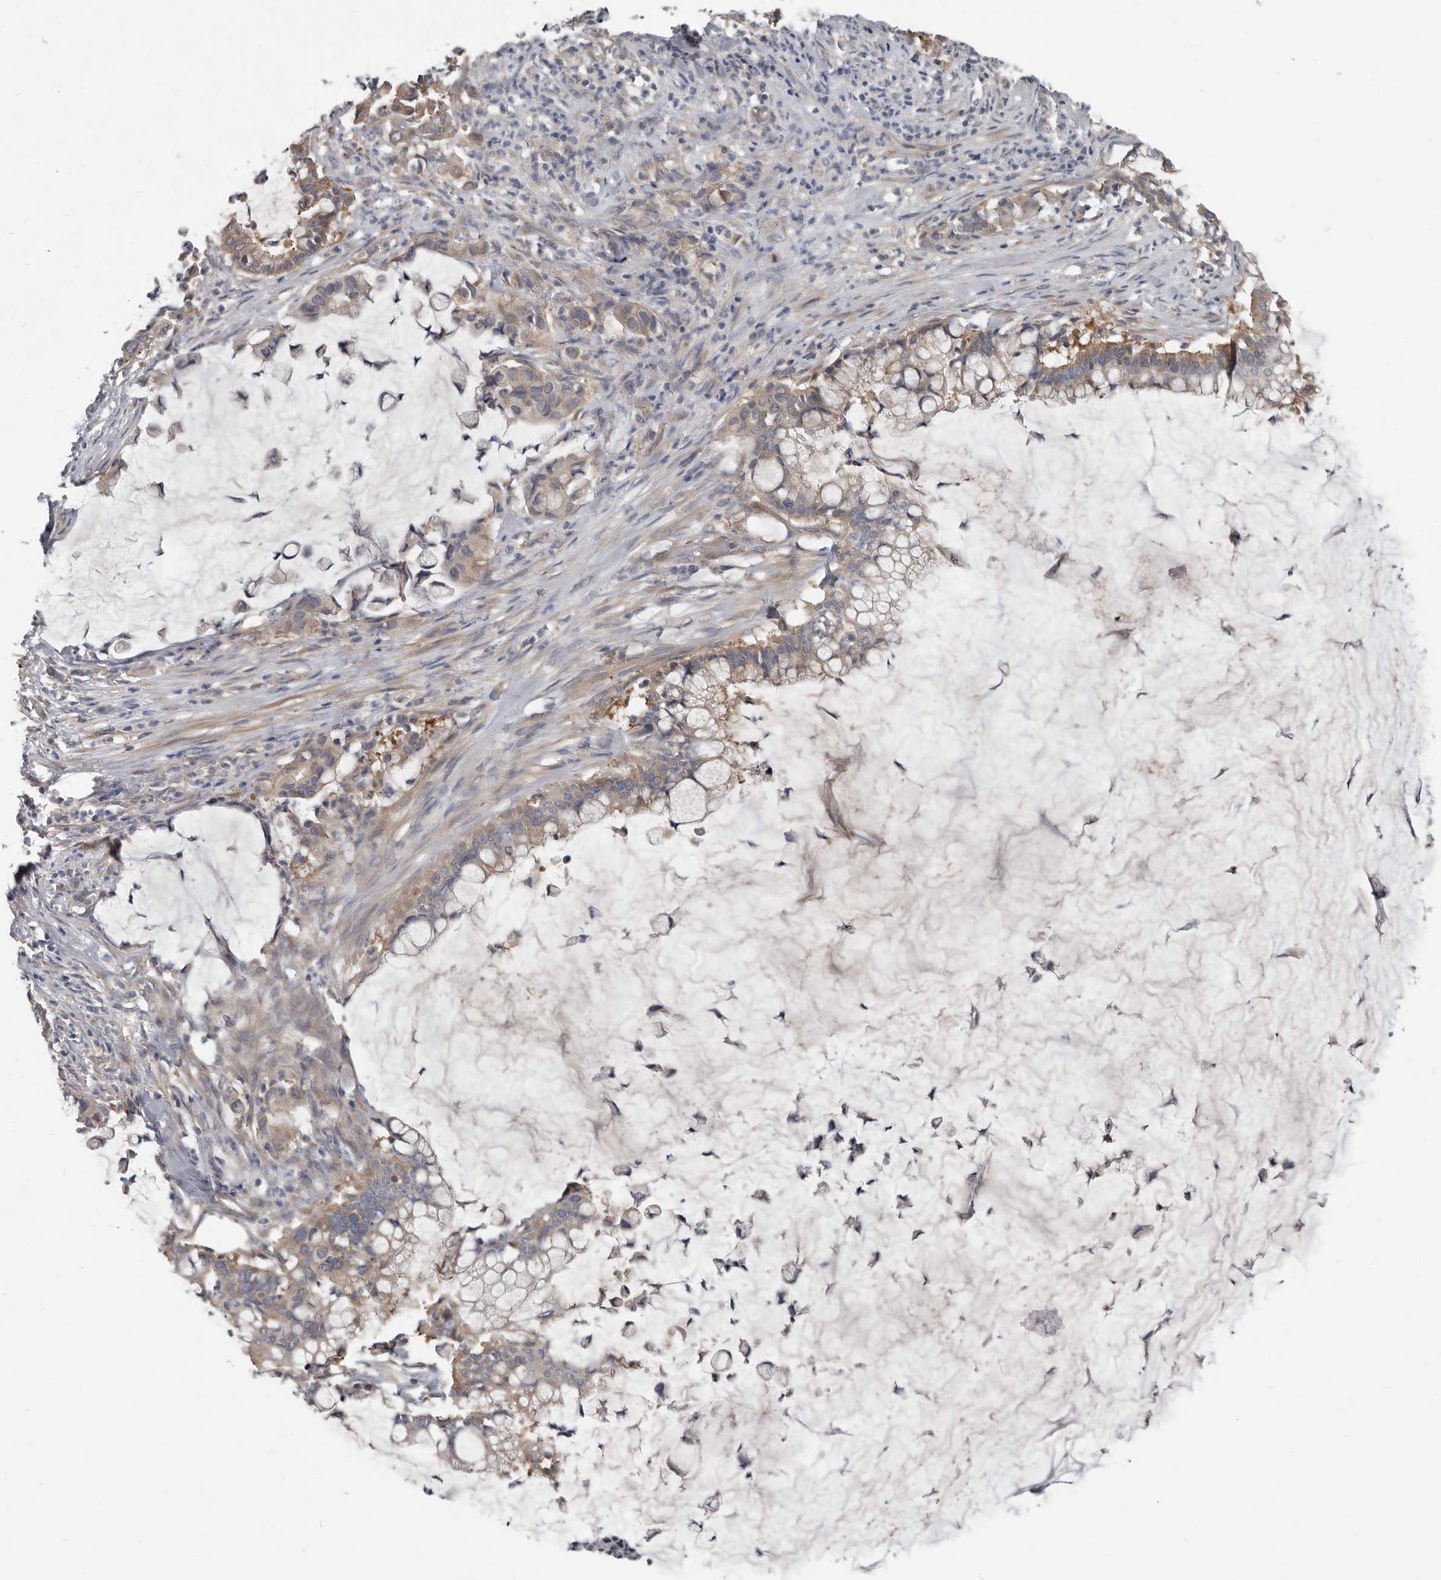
{"staining": {"intensity": "weak", "quantity": ">75%", "location": "cytoplasmic/membranous"}, "tissue": "pancreatic cancer", "cell_type": "Tumor cells", "image_type": "cancer", "snomed": [{"axis": "morphology", "description": "Adenocarcinoma, NOS"}, {"axis": "topography", "description": "Pancreas"}], "caption": "Tumor cells demonstrate low levels of weak cytoplasmic/membranous expression in about >75% of cells in pancreatic cancer.", "gene": "AKNAD1", "patient": {"sex": "male", "age": 41}}